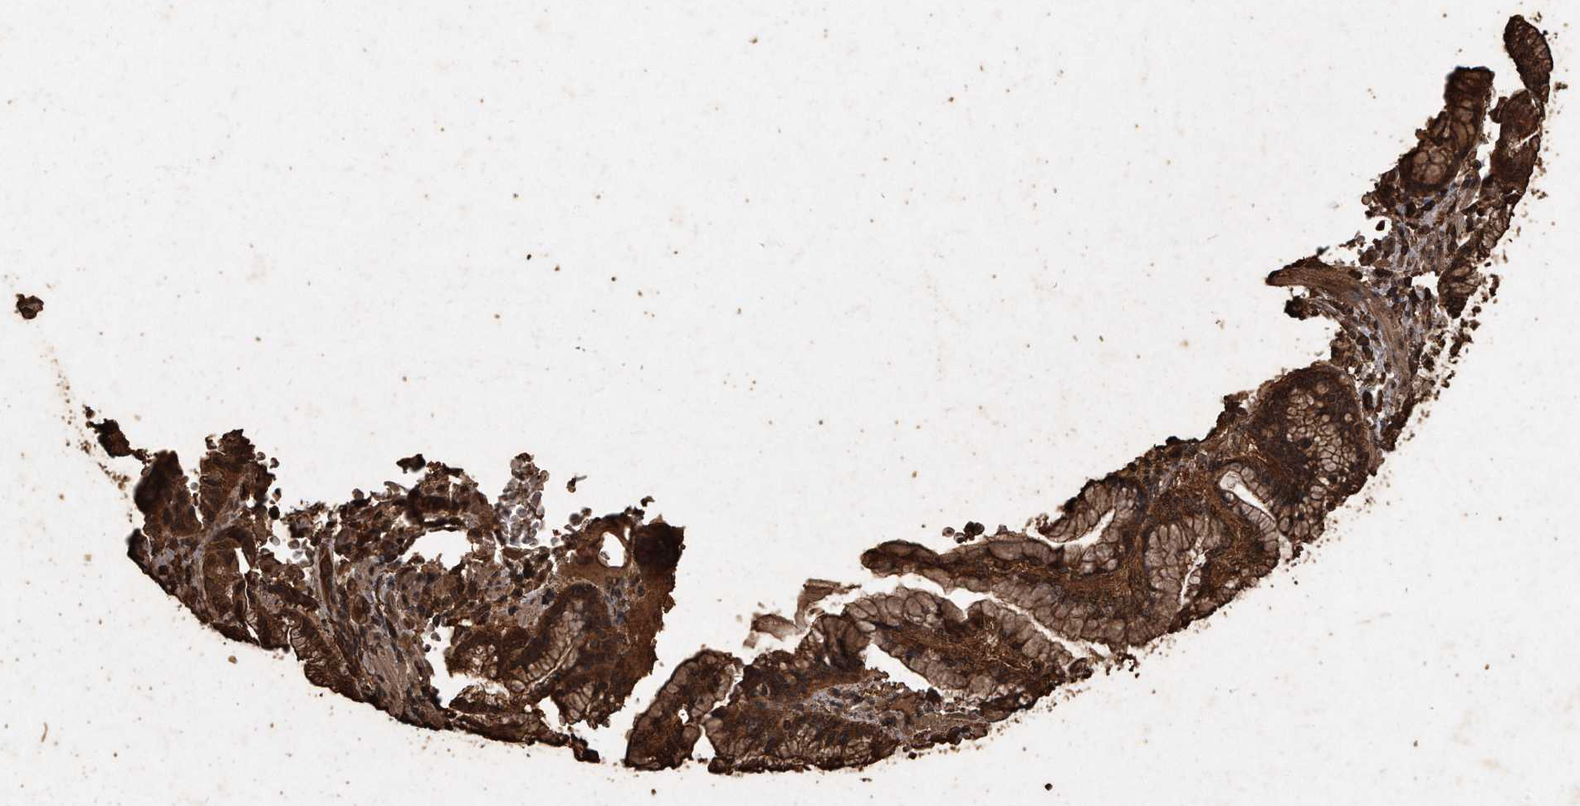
{"staining": {"intensity": "strong", "quantity": ">75%", "location": "cytoplasmic/membranous"}, "tissue": "pancreatic cancer", "cell_type": "Tumor cells", "image_type": "cancer", "snomed": [{"axis": "morphology", "description": "Adenocarcinoma, NOS"}, {"axis": "topography", "description": "Pancreas"}], "caption": "Pancreatic cancer (adenocarcinoma) was stained to show a protein in brown. There is high levels of strong cytoplasmic/membranous positivity in approximately >75% of tumor cells.", "gene": "CFLAR", "patient": {"sex": "female", "age": 64}}